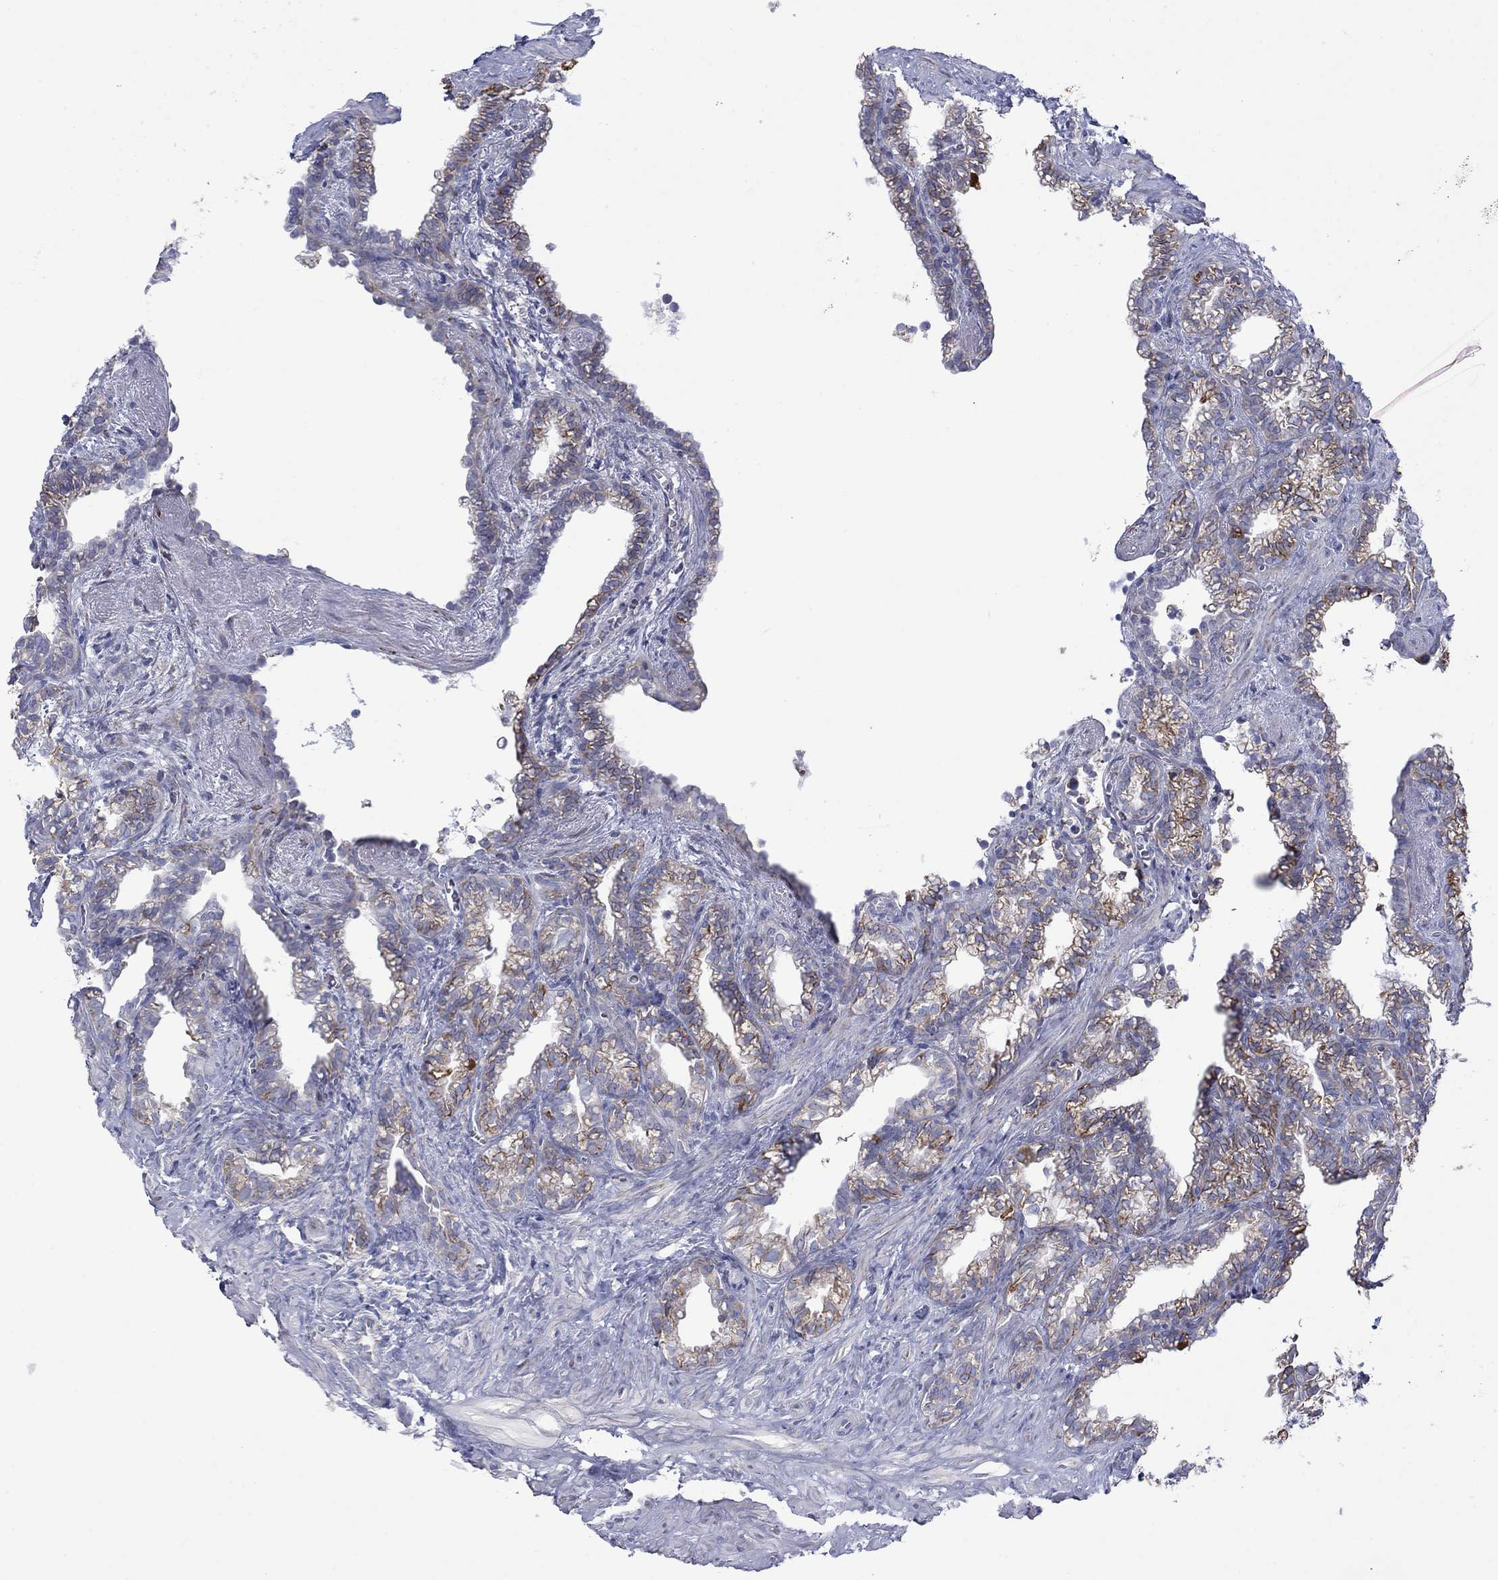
{"staining": {"intensity": "moderate", "quantity": "25%-75%", "location": "cytoplasmic/membranous"}, "tissue": "seminal vesicle", "cell_type": "Glandular cells", "image_type": "normal", "snomed": [{"axis": "morphology", "description": "Normal tissue, NOS"}, {"axis": "morphology", "description": "Urothelial carcinoma, NOS"}, {"axis": "topography", "description": "Urinary bladder"}, {"axis": "topography", "description": "Seminal veicle"}], "caption": "Glandular cells reveal medium levels of moderate cytoplasmic/membranous positivity in about 25%-75% of cells in normal seminal vesicle.", "gene": "CISD1", "patient": {"sex": "male", "age": 76}}